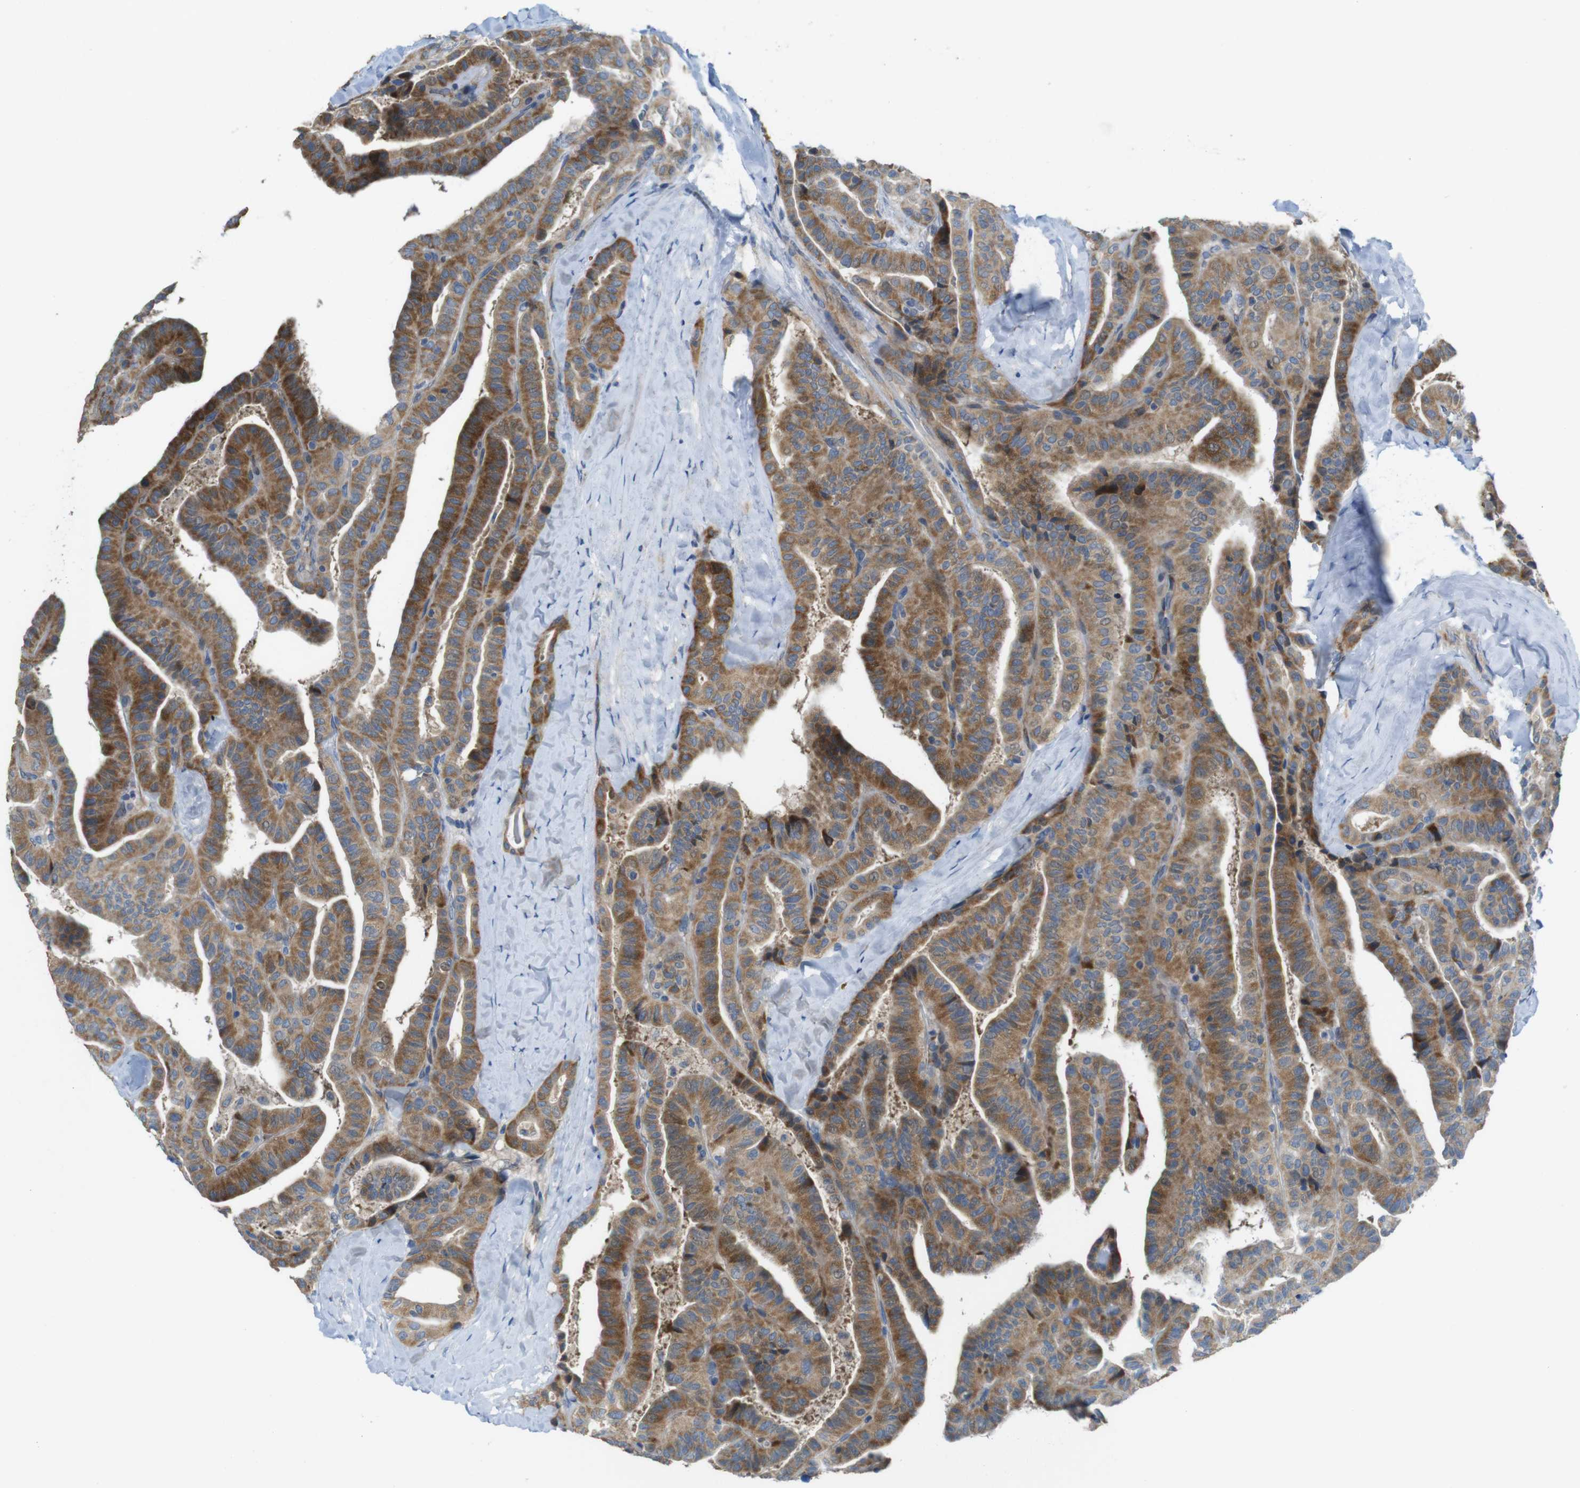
{"staining": {"intensity": "moderate", "quantity": ">75%", "location": "cytoplasmic/membranous"}, "tissue": "thyroid cancer", "cell_type": "Tumor cells", "image_type": "cancer", "snomed": [{"axis": "morphology", "description": "Papillary adenocarcinoma, NOS"}, {"axis": "topography", "description": "Thyroid gland"}], "caption": "A histopathology image of human thyroid cancer (papillary adenocarcinoma) stained for a protein shows moderate cytoplasmic/membranous brown staining in tumor cells.", "gene": "MARCHF1", "patient": {"sex": "male", "age": 77}}